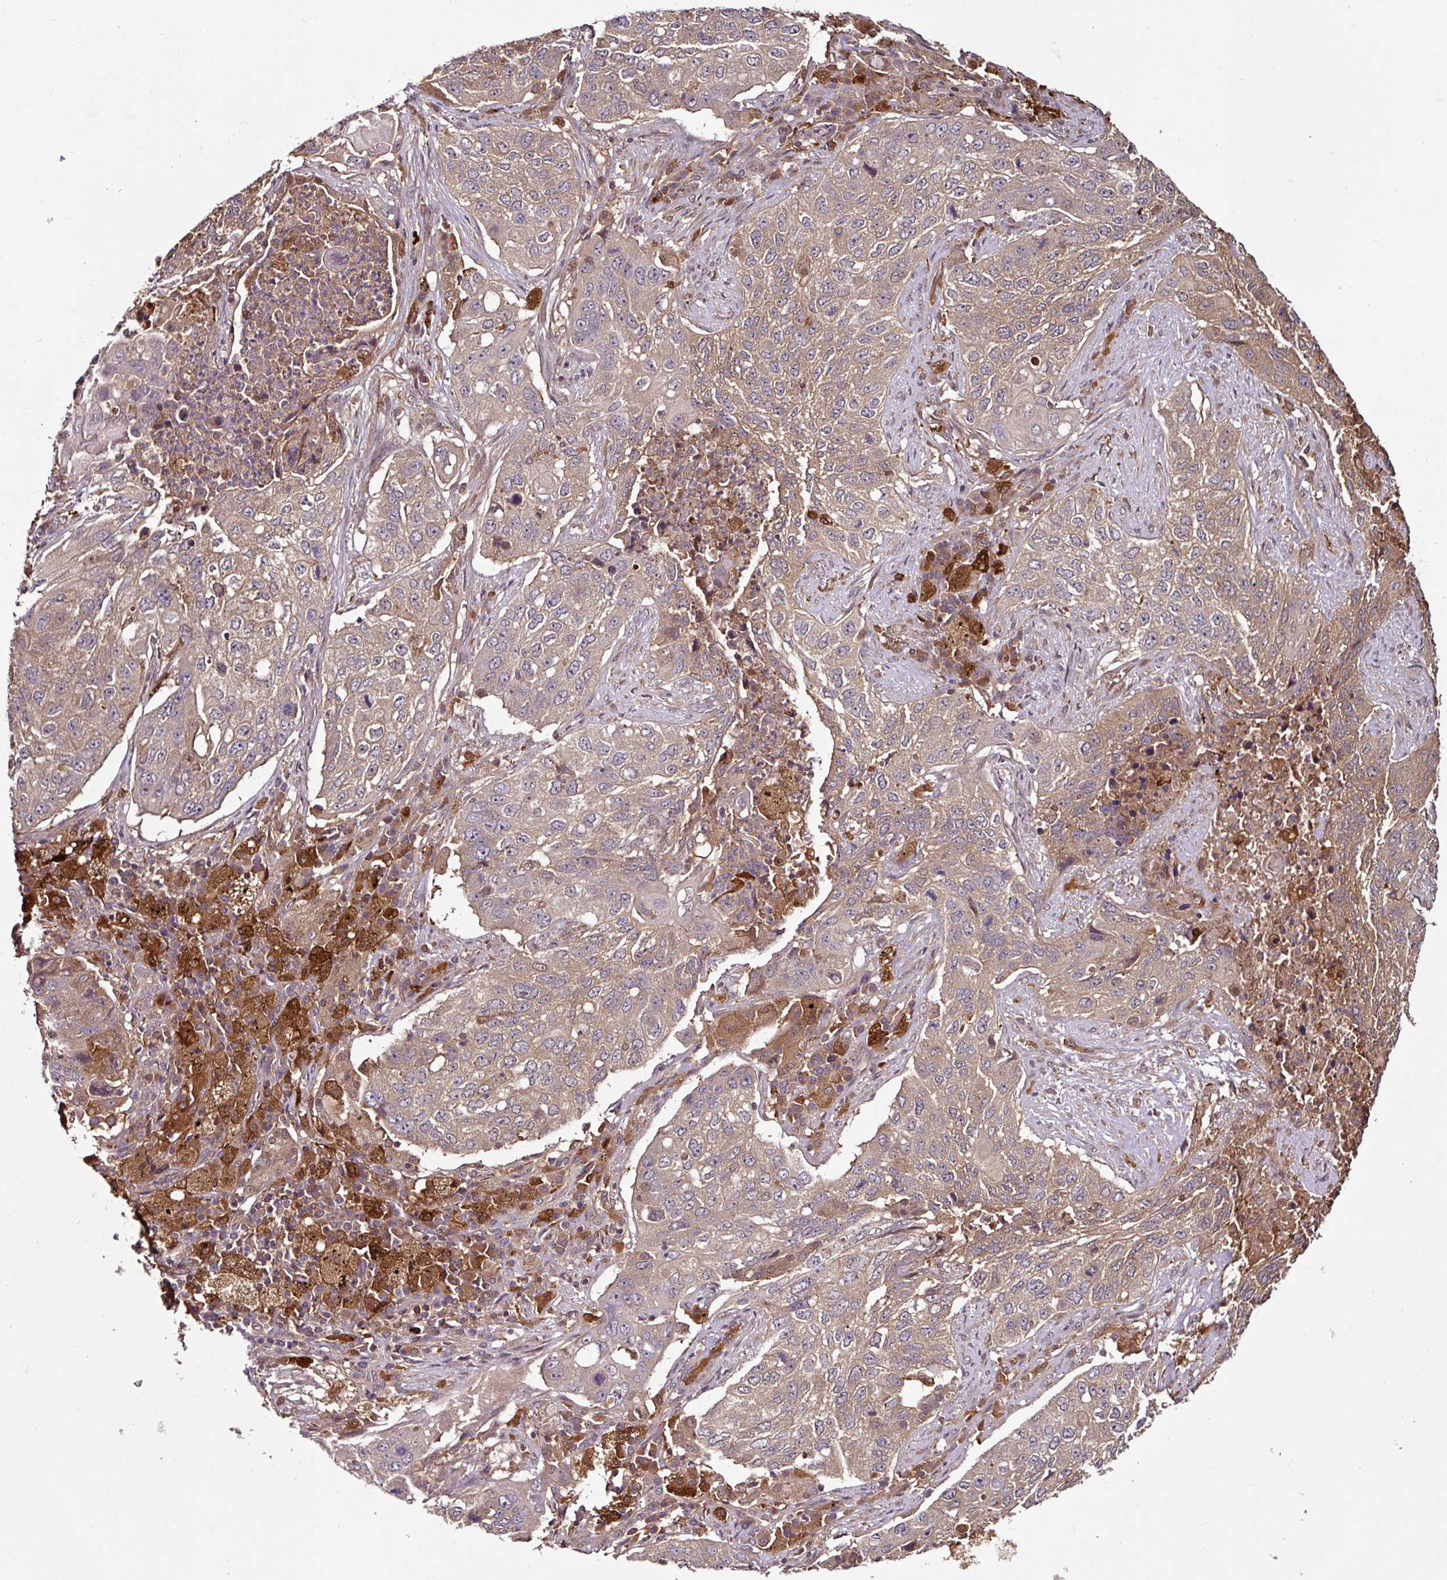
{"staining": {"intensity": "weak", "quantity": ">75%", "location": "cytoplasmic/membranous"}, "tissue": "lung cancer", "cell_type": "Tumor cells", "image_type": "cancer", "snomed": [{"axis": "morphology", "description": "Squamous cell carcinoma, NOS"}, {"axis": "topography", "description": "Lung"}], "caption": "Protein expression analysis of lung squamous cell carcinoma displays weak cytoplasmic/membranous positivity in about >75% of tumor cells. Using DAB (3,3'-diaminobenzidine) (brown) and hematoxylin (blue) stains, captured at high magnification using brightfield microscopy.", "gene": "GNPDA1", "patient": {"sex": "female", "age": 63}}